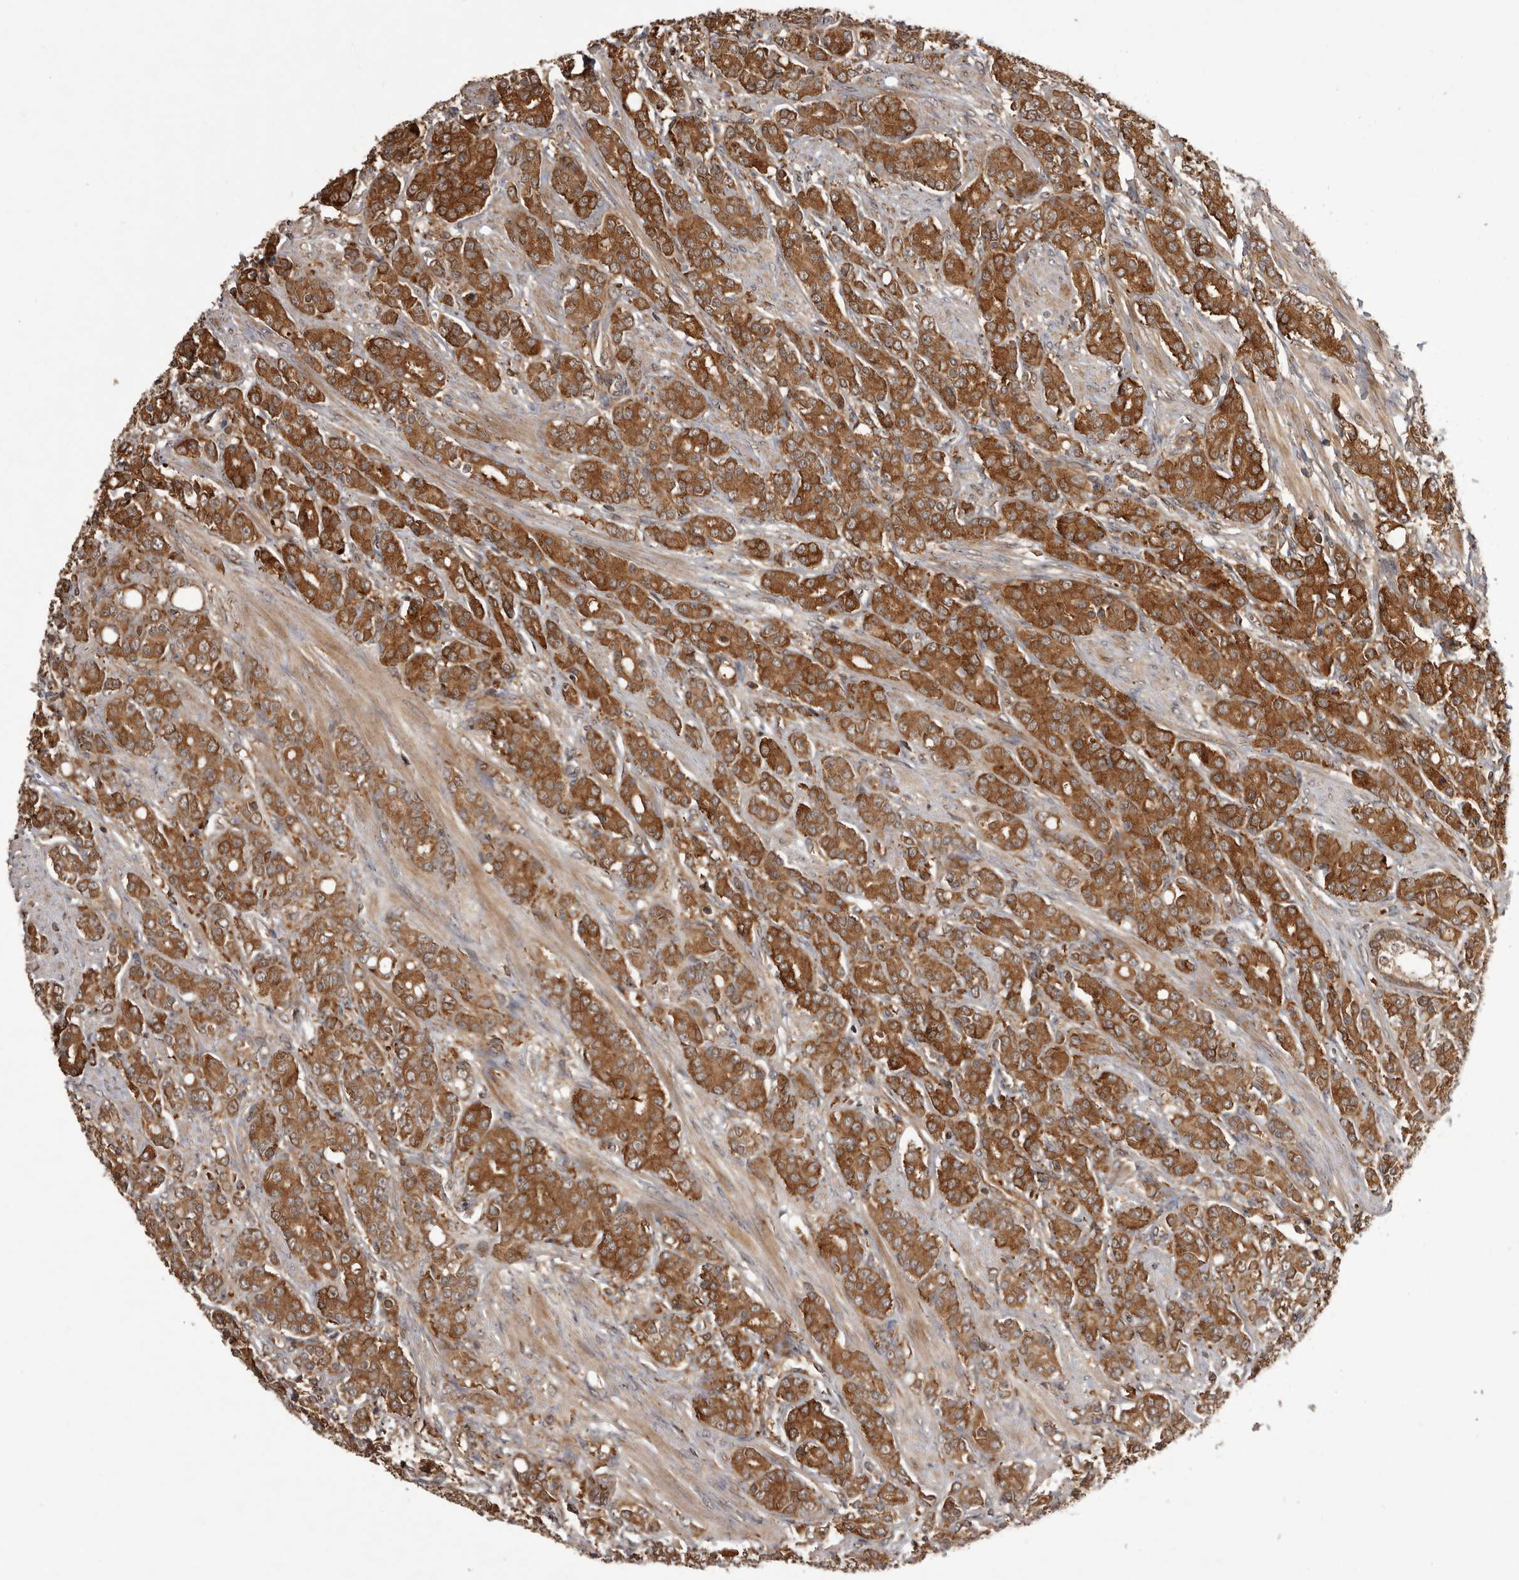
{"staining": {"intensity": "strong", "quantity": ">75%", "location": "cytoplasmic/membranous"}, "tissue": "prostate cancer", "cell_type": "Tumor cells", "image_type": "cancer", "snomed": [{"axis": "morphology", "description": "Adenocarcinoma, High grade"}, {"axis": "topography", "description": "Prostate"}], "caption": "Immunohistochemistry (IHC) image of neoplastic tissue: prostate cancer stained using immunohistochemistry displays high levels of strong protein expression localized specifically in the cytoplasmic/membranous of tumor cells, appearing as a cytoplasmic/membranous brown color.", "gene": "SLC22A3", "patient": {"sex": "male", "age": 62}}